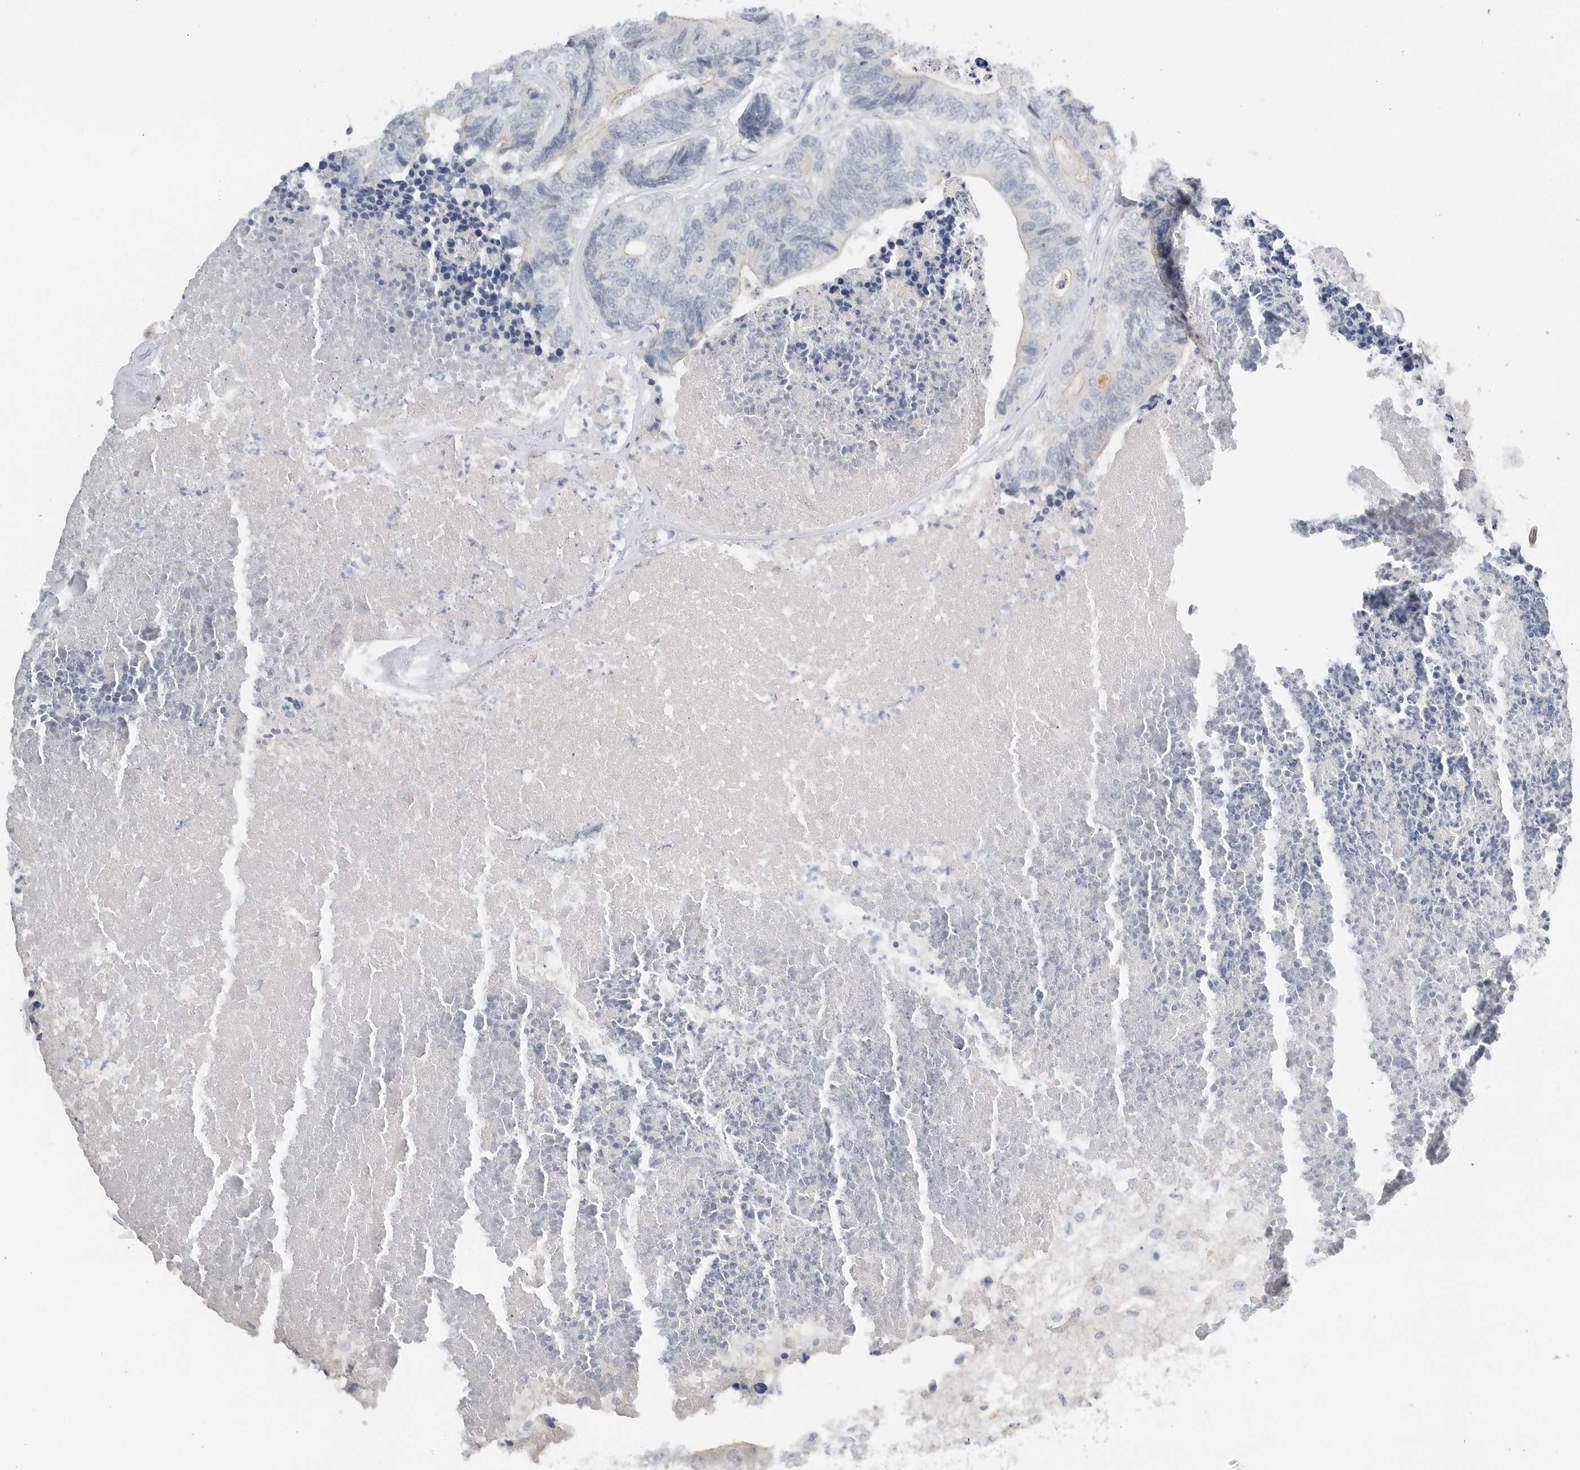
{"staining": {"intensity": "negative", "quantity": "none", "location": "none"}, "tissue": "colorectal cancer", "cell_type": "Tumor cells", "image_type": "cancer", "snomed": [{"axis": "morphology", "description": "Adenocarcinoma, NOS"}, {"axis": "topography", "description": "Colon"}], "caption": "Immunohistochemical staining of human colorectal cancer (adenocarcinoma) demonstrates no significant positivity in tumor cells.", "gene": "PAM", "patient": {"sex": "female", "age": 67}}